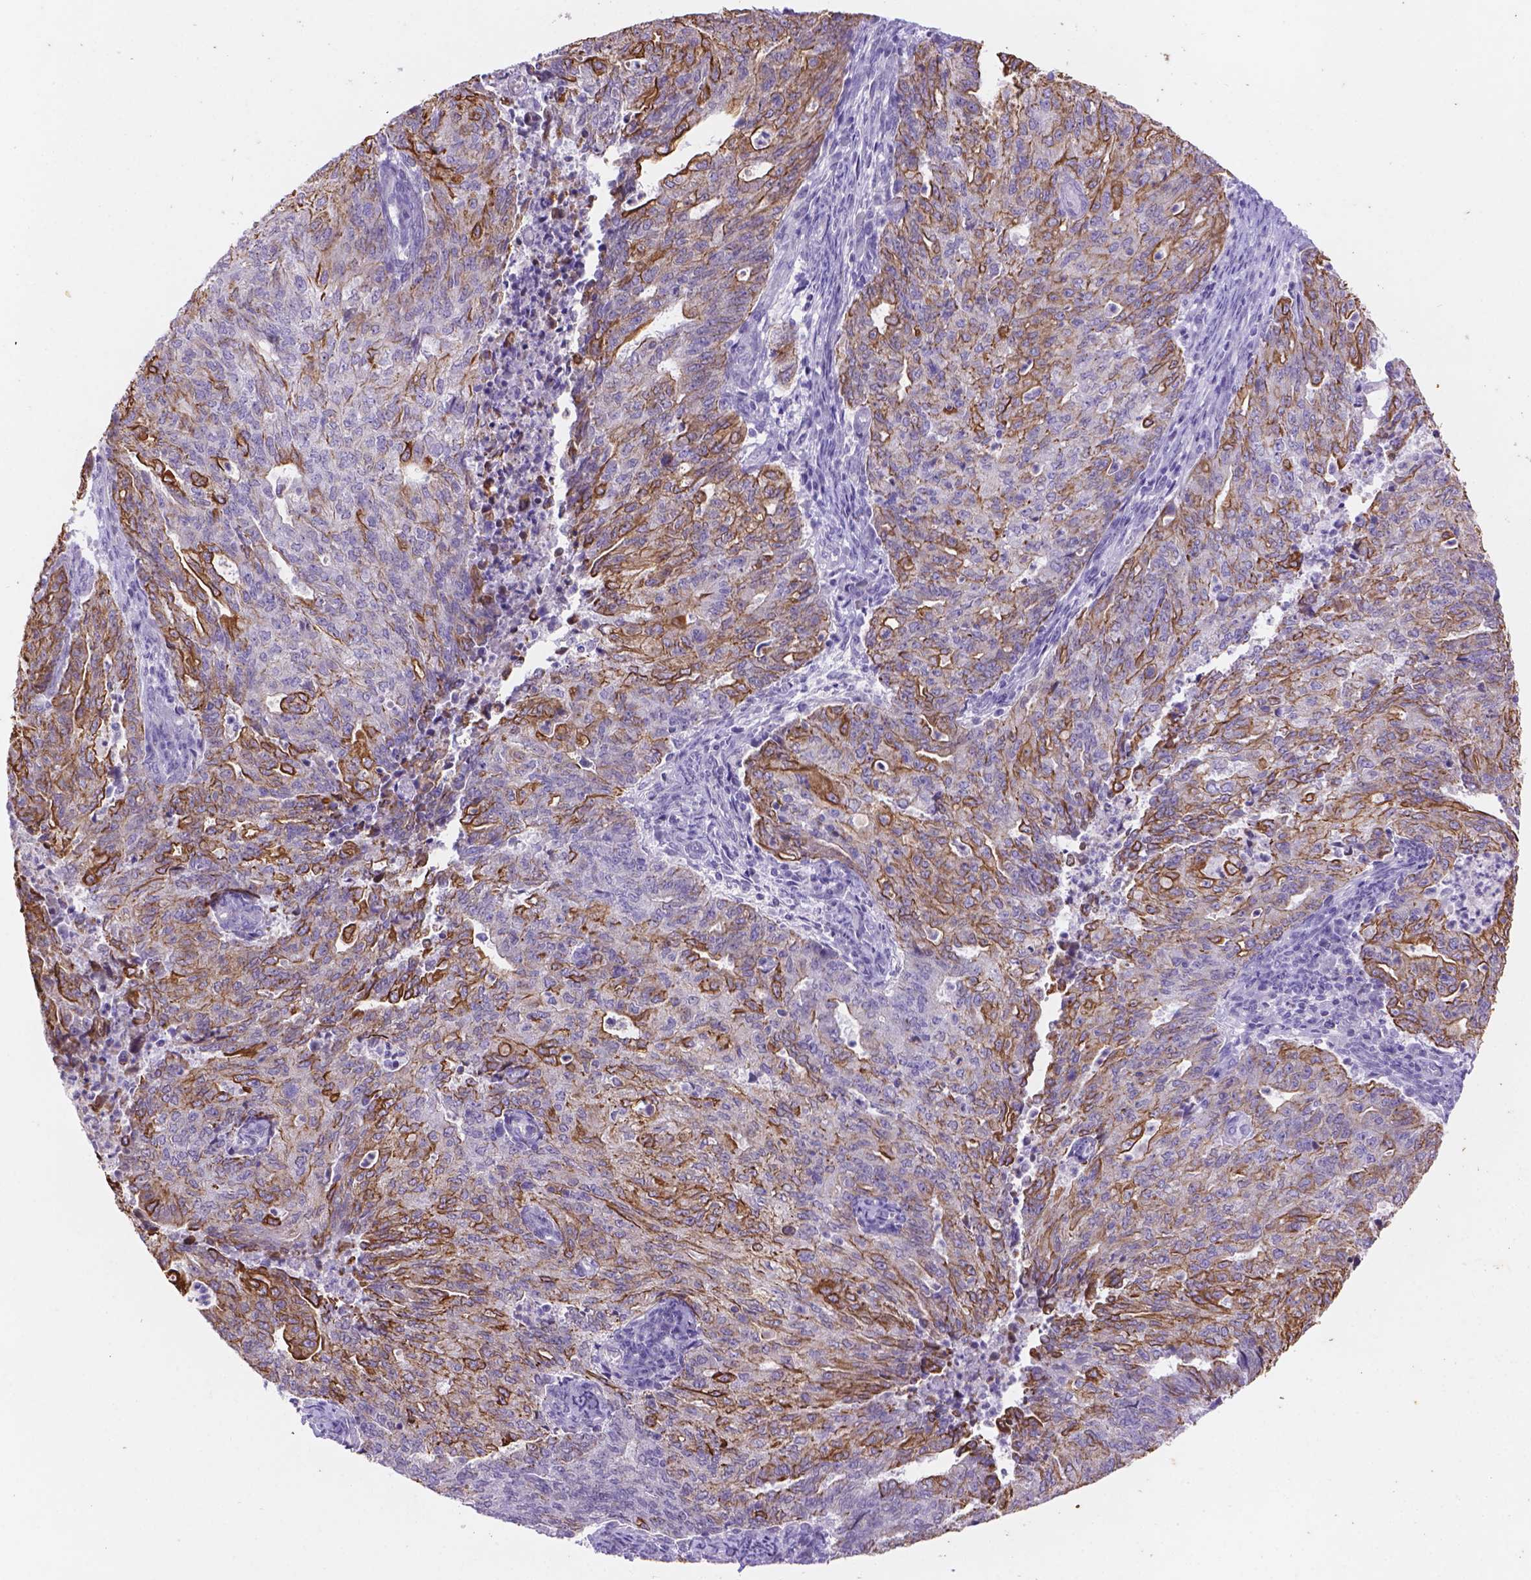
{"staining": {"intensity": "moderate", "quantity": "25%-75%", "location": "cytoplasmic/membranous"}, "tissue": "endometrial cancer", "cell_type": "Tumor cells", "image_type": "cancer", "snomed": [{"axis": "morphology", "description": "Adenocarcinoma, NOS"}, {"axis": "topography", "description": "Endometrium"}], "caption": "A micrograph showing moderate cytoplasmic/membranous expression in about 25%-75% of tumor cells in endometrial cancer (adenocarcinoma), as visualized by brown immunohistochemical staining.", "gene": "DMWD", "patient": {"sex": "female", "age": 82}}